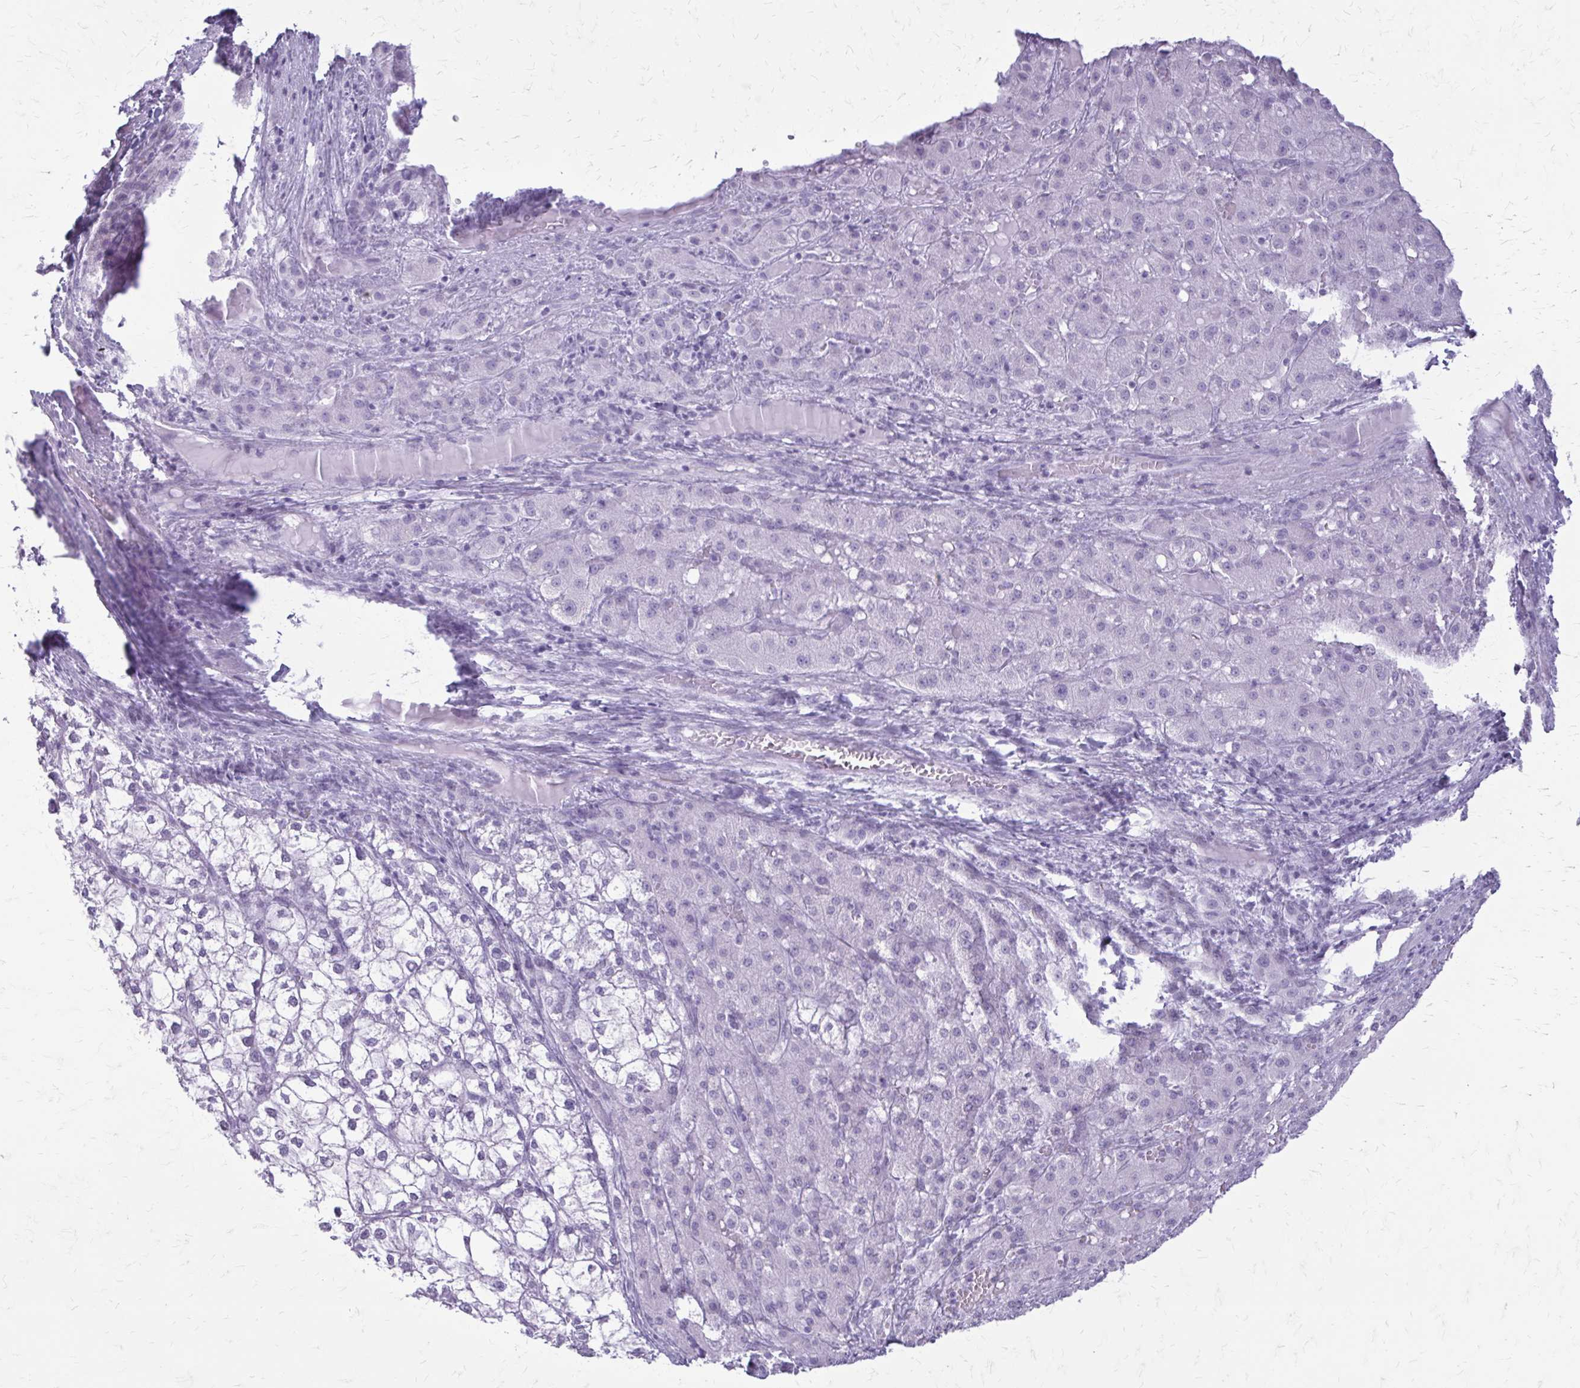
{"staining": {"intensity": "negative", "quantity": "none", "location": "none"}, "tissue": "liver cancer", "cell_type": "Tumor cells", "image_type": "cancer", "snomed": [{"axis": "morphology", "description": "Carcinoma, Hepatocellular, NOS"}, {"axis": "topography", "description": "Liver"}], "caption": "Immunohistochemistry photomicrograph of neoplastic tissue: liver hepatocellular carcinoma stained with DAB demonstrates no significant protein positivity in tumor cells.", "gene": "KRT5", "patient": {"sex": "female", "age": 43}}